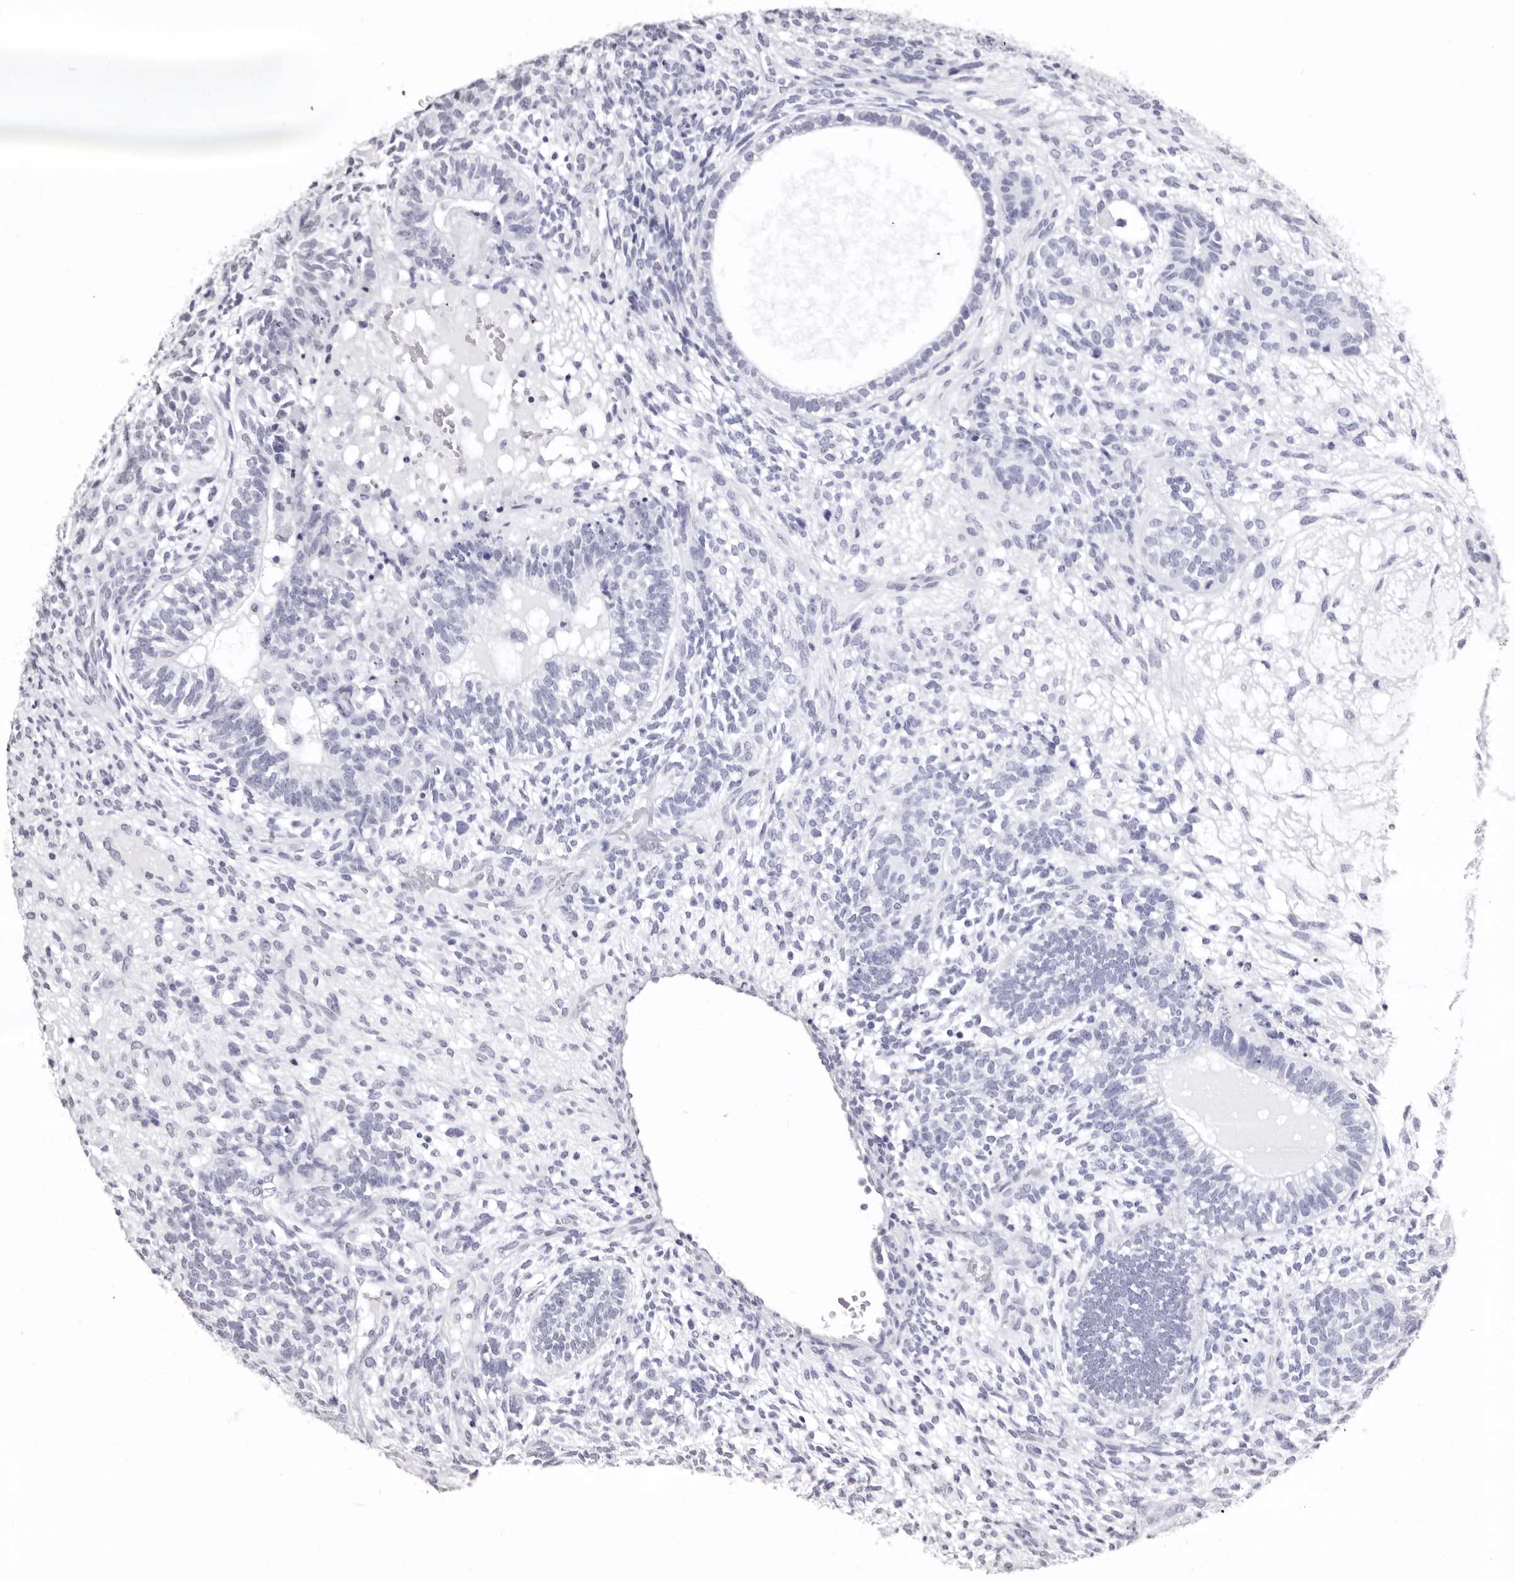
{"staining": {"intensity": "moderate", "quantity": "<25%", "location": "nuclear"}, "tissue": "testis cancer", "cell_type": "Tumor cells", "image_type": "cancer", "snomed": [{"axis": "morphology", "description": "Seminoma, NOS"}, {"axis": "morphology", "description": "Carcinoma, Embryonal, NOS"}, {"axis": "topography", "description": "Testis"}], "caption": "Moderate nuclear positivity for a protein is seen in approximately <25% of tumor cells of testis seminoma using immunohistochemistry.", "gene": "ANAPC11", "patient": {"sex": "male", "age": 28}}